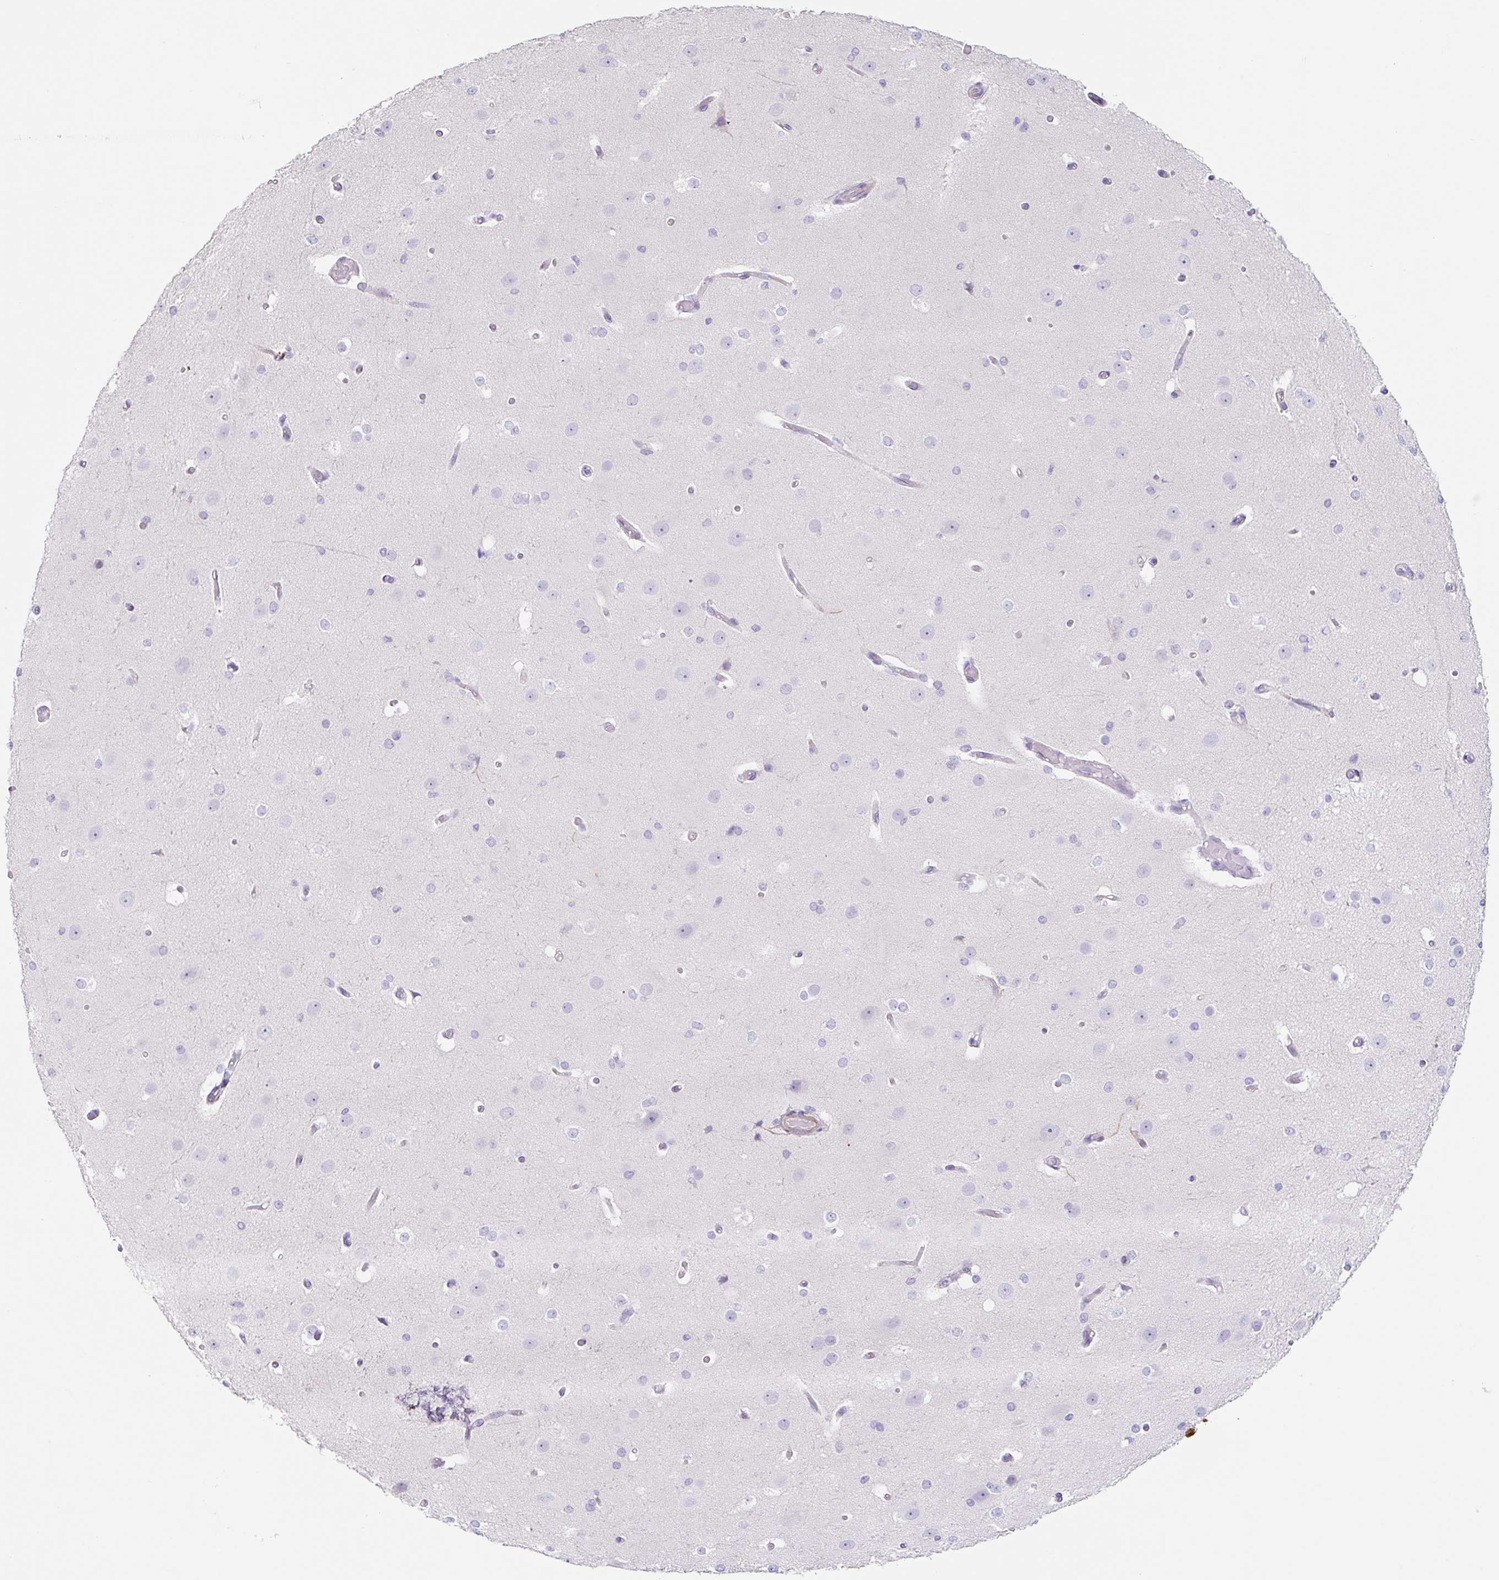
{"staining": {"intensity": "negative", "quantity": "none", "location": "none"}, "tissue": "cerebral cortex", "cell_type": "Endothelial cells", "image_type": "normal", "snomed": [{"axis": "morphology", "description": "Normal tissue, NOS"}, {"axis": "morphology", "description": "Inflammation, NOS"}, {"axis": "topography", "description": "Cerebral cortex"}], "caption": "DAB (3,3'-diaminobenzidine) immunohistochemical staining of unremarkable cerebral cortex displays no significant staining in endothelial cells.", "gene": "DCAF17", "patient": {"sex": "male", "age": 6}}